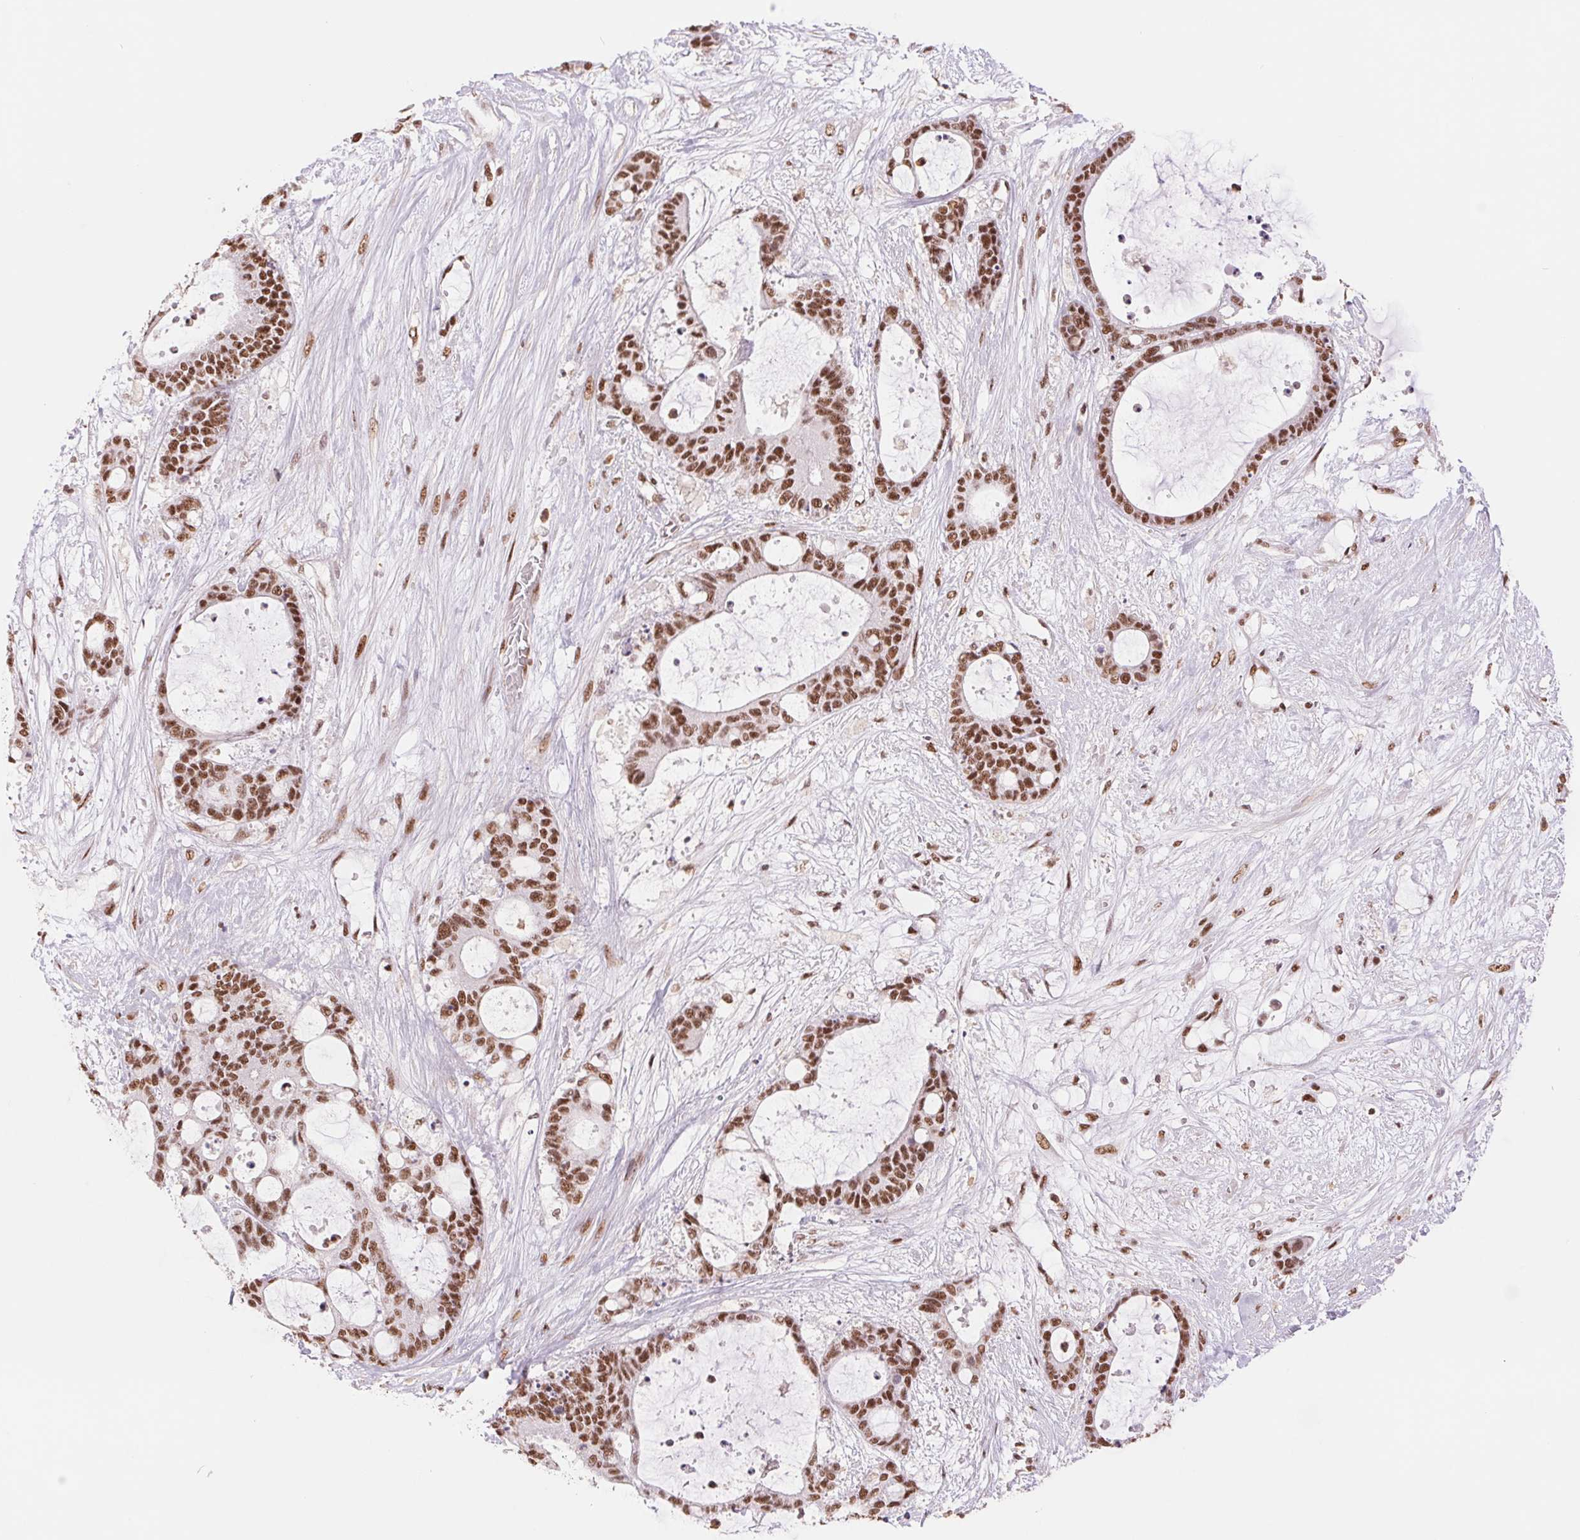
{"staining": {"intensity": "moderate", "quantity": ">75%", "location": "nuclear"}, "tissue": "liver cancer", "cell_type": "Tumor cells", "image_type": "cancer", "snomed": [{"axis": "morphology", "description": "Normal tissue, NOS"}, {"axis": "morphology", "description": "Cholangiocarcinoma"}, {"axis": "topography", "description": "Liver"}, {"axis": "topography", "description": "Peripheral nerve tissue"}], "caption": "Protein expression analysis of liver cancer (cholangiocarcinoma) exhibits moderate nuclear expression in about >75% of tumor cells. The staining was performed using DAB (3,3'-diaminobenzidine) to visualize the protein expression in brown, while the nuclei were stained in blue with hematoxylin (Magnification: 20x).", "gene": "SREK1", "patient": {"sex": "female", "age": 73}}